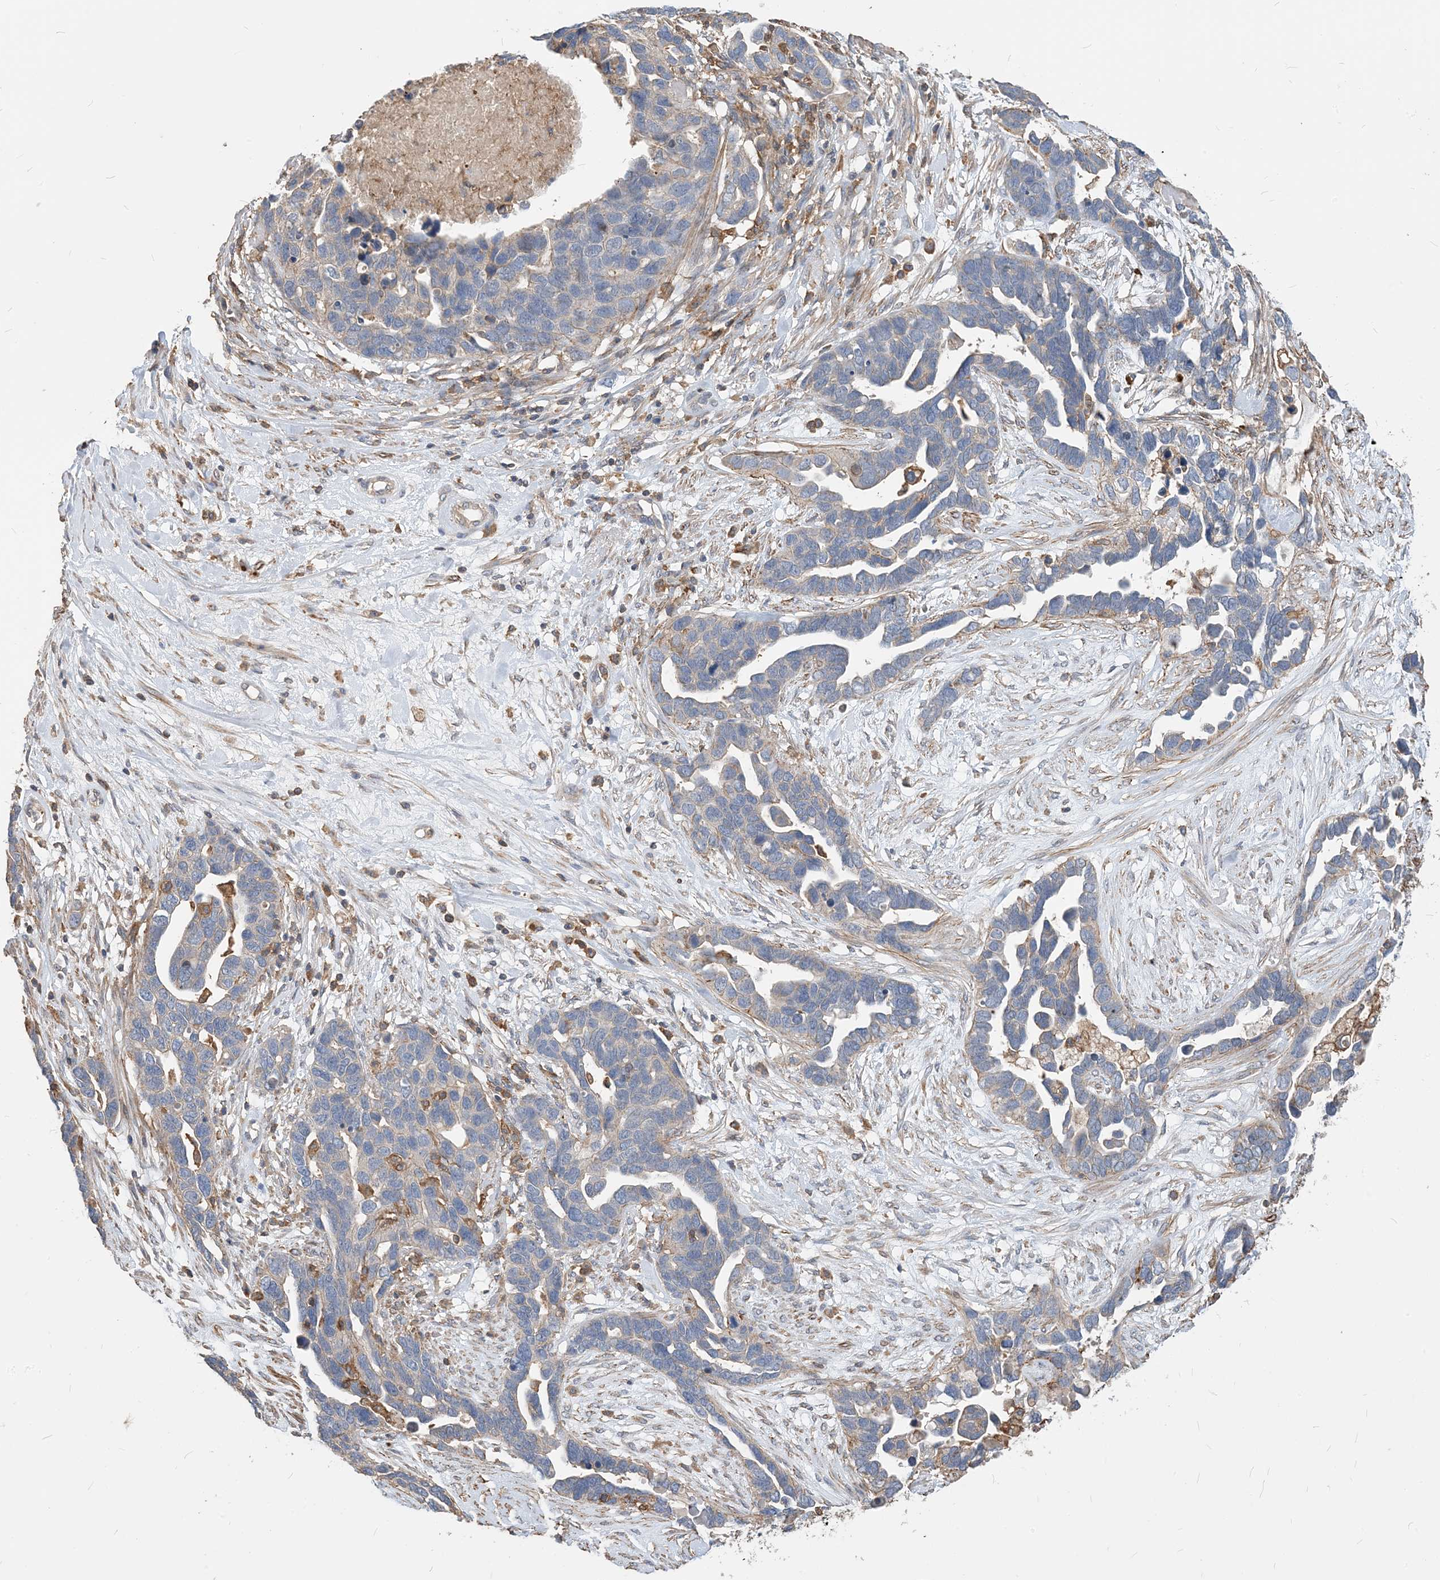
{"staining": {"intensity": "negative", "quantity": "none", "location": "none"}, "tissue": "ovarian cancer", "cell_type": "Tumor cells", "image_type": "cancer", "snomed": [{"axis": "morphology", "description": "Cystadenocarcinoma, serous, NOS"}, {"axis": "topography", "description": "Ovary"}], "caption": "Human ovarian cancer stained for a protein using immunohistochemistry (IHC) reveals no staining in tumor cells.", "gene": "PARVG", "patient": {"sex": "female", "age": 54}}